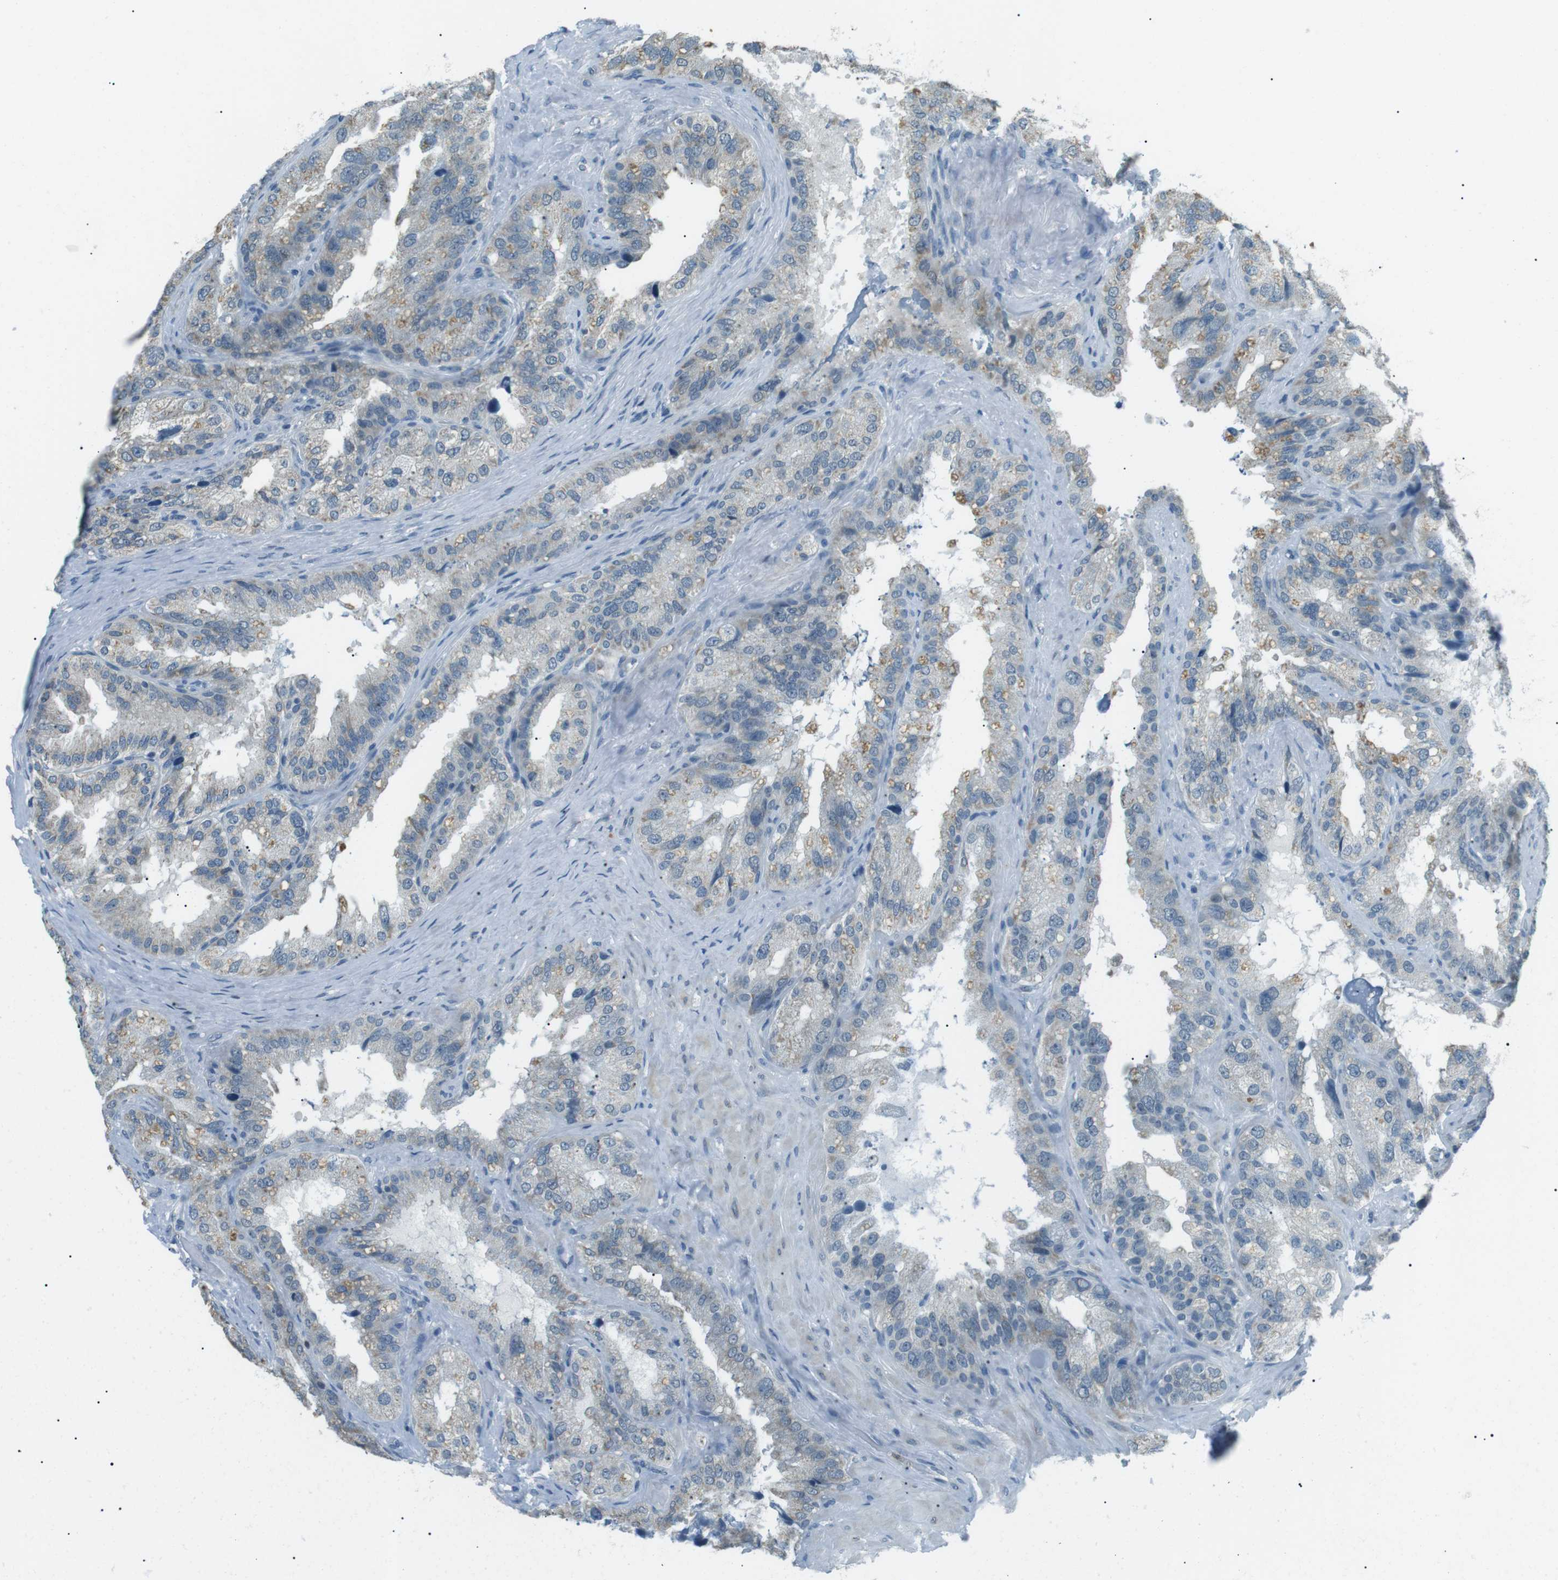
{"staining": {"intensity": "weak", "quantity": "25%-75%", "location": "cytoplasmic/membranous"}, "tissue": "seminal vesicle", "cell_type": "Glandular cells", "image_type": "normal", "snomed": [{"axis": "morphology", "description": "Normal tissue, NOS"}, {"axis": "topography", "description": "Seminal veicle"}], "caption": "Protein staining of benign seminal vesicle displays weak cytoplasmic/membranous expression in approximately 25%-75% of glandular cells. The staining is performed using DAB brown chromogen to label protein expression. The nuclei are counter-stained blue using hematoxylin.", "gene": "ENSG00000289724", "patient": {"sex": "male", "age": 68}}